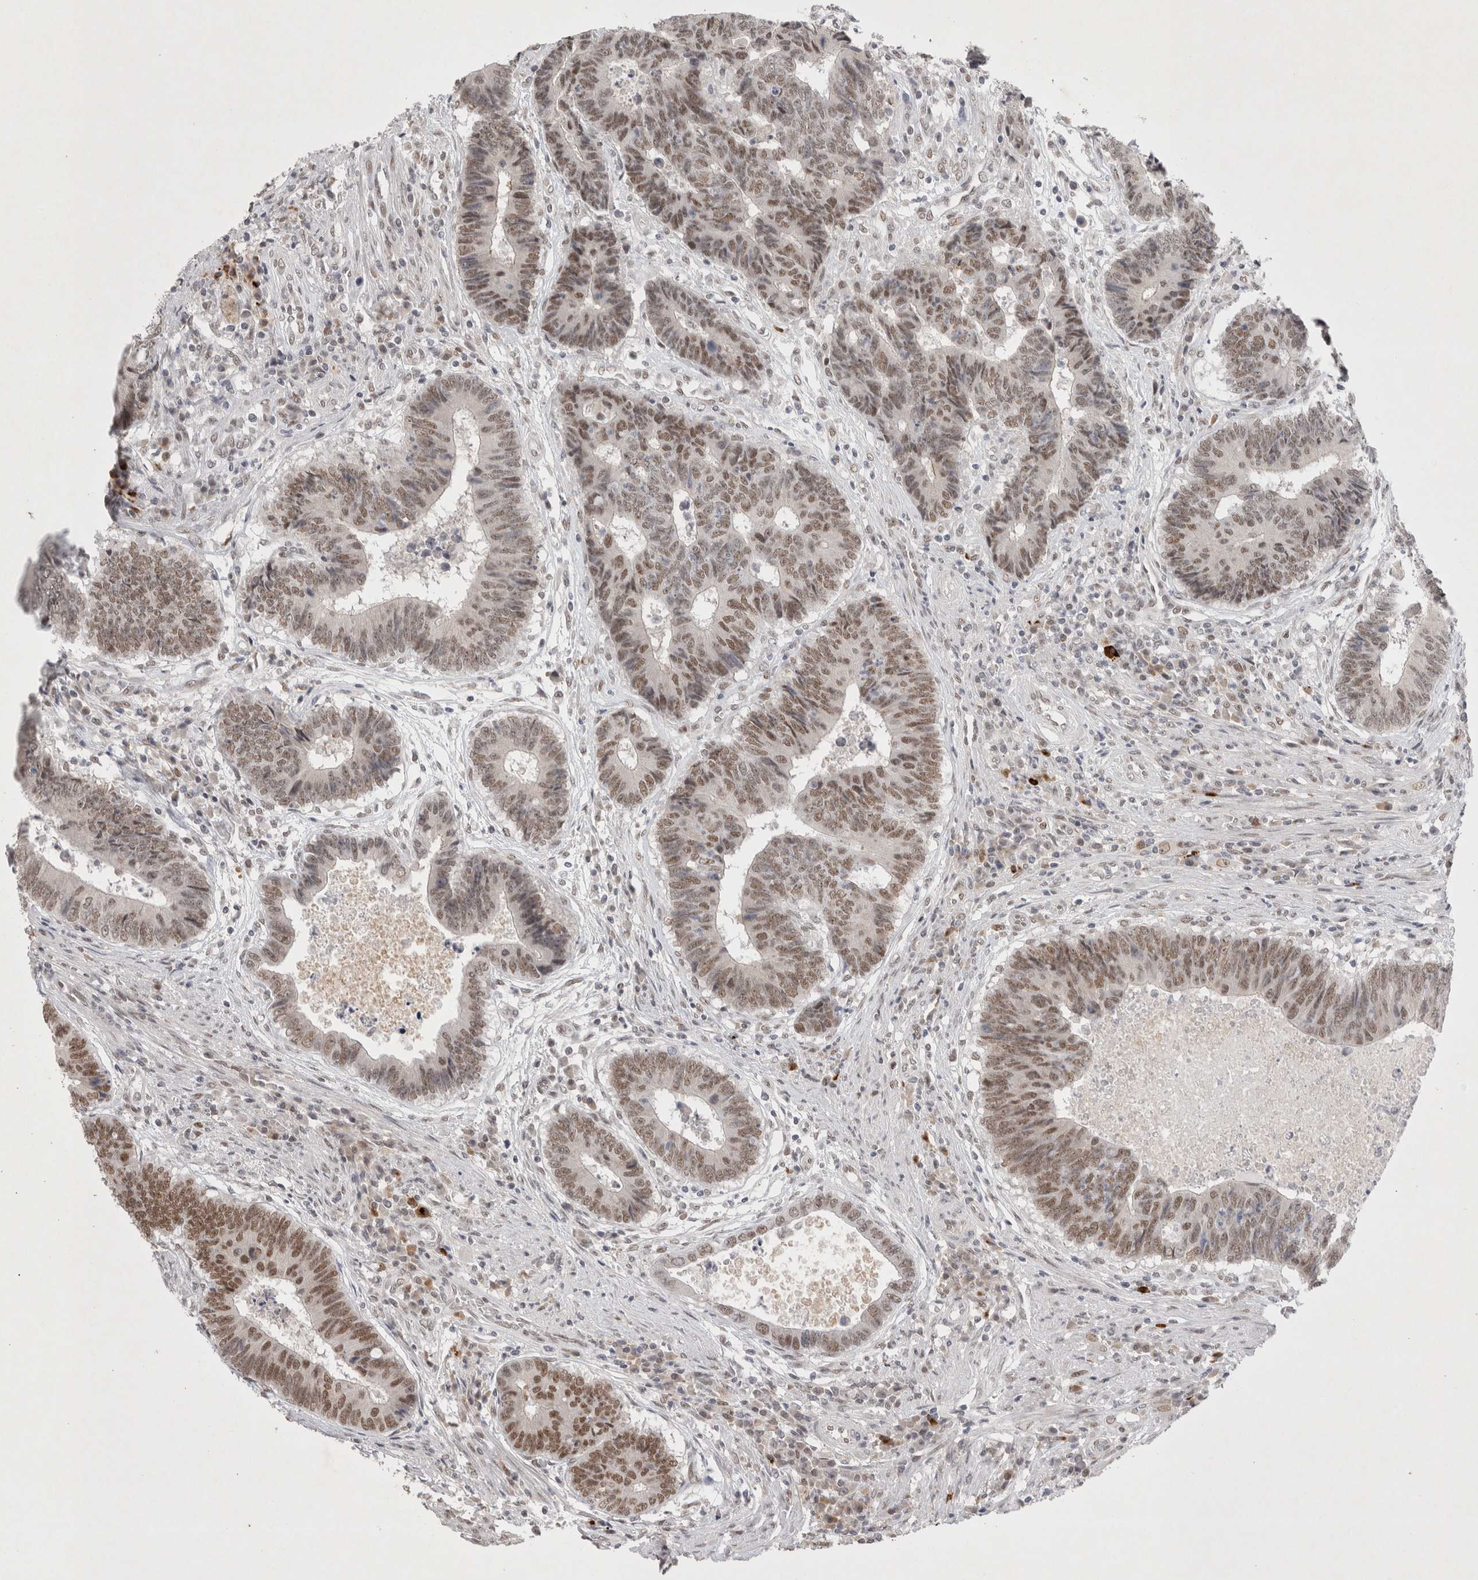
{"staining": {"intensity": "moderate", "quantity": ">75%", "location": "nuclear"}, "tissue": "colorectal cancer", "cell_type": "Tumor cells", "image_type": "cancer", "snomed": [{"axis": "morphology", "description": "Adenocarcinoma, NOS"}, {"axis": "topography", "description": "Rectum"}], "caption": "The photomicrograph reveals staining of colorectal cancer (adenocarcinoma), revealing moderate nuclear protein staining (brown color) within tumor cells.", "gene": "RECQL4", "patient": {"sex": "male", "age": 84}}